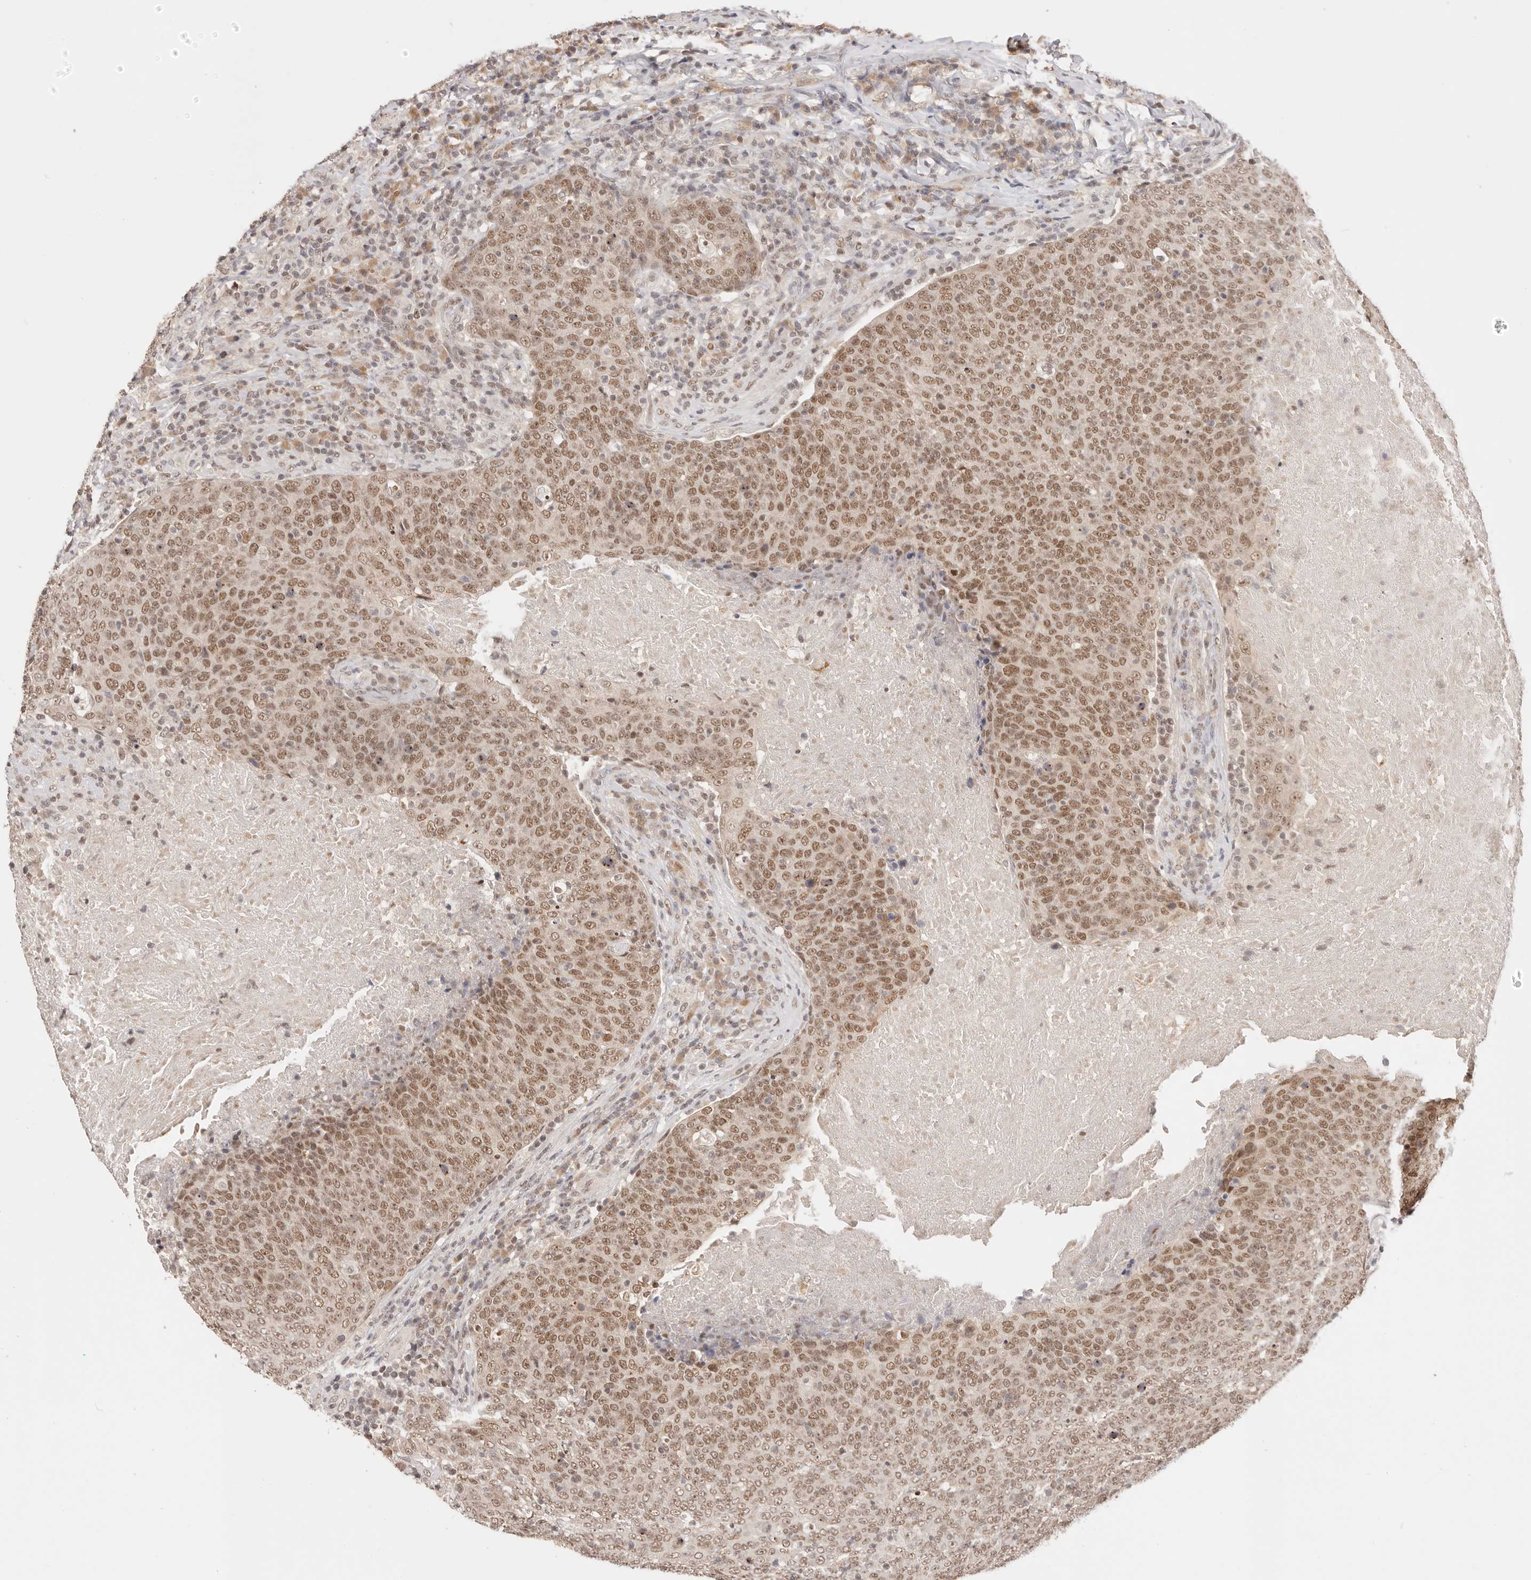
{"staining": {"intensity": "moderate", "quantity": ">75%", "location": "nuclear"}, "tissue": "head and neck cancer", "cell_type": "Tumor cells", "image_type": "cancer", "snomed": [{"axis": "morphology", "description": "Squamous cell carcinoma, NOS"}, {"axis": "morphology", "description": "Squamous cell carcinoma, metastatic, NOS"}, {"axis": "topography", "description": "Lymph node"}, {"axis": "topography", "description": "Head-Neck"}], "caption": "Immunohistochemistry image of neoplastic tissue: human head and neck cancer (squamous cell carcinoma) stained using immunohistochemistry shows medium levels of moderate protein expression localized specifically in the nuclear of tumor cells, appearing as a nuclear brown color.", "gene": "RFC3", "patient": {"sex": "male", "age": 62}}